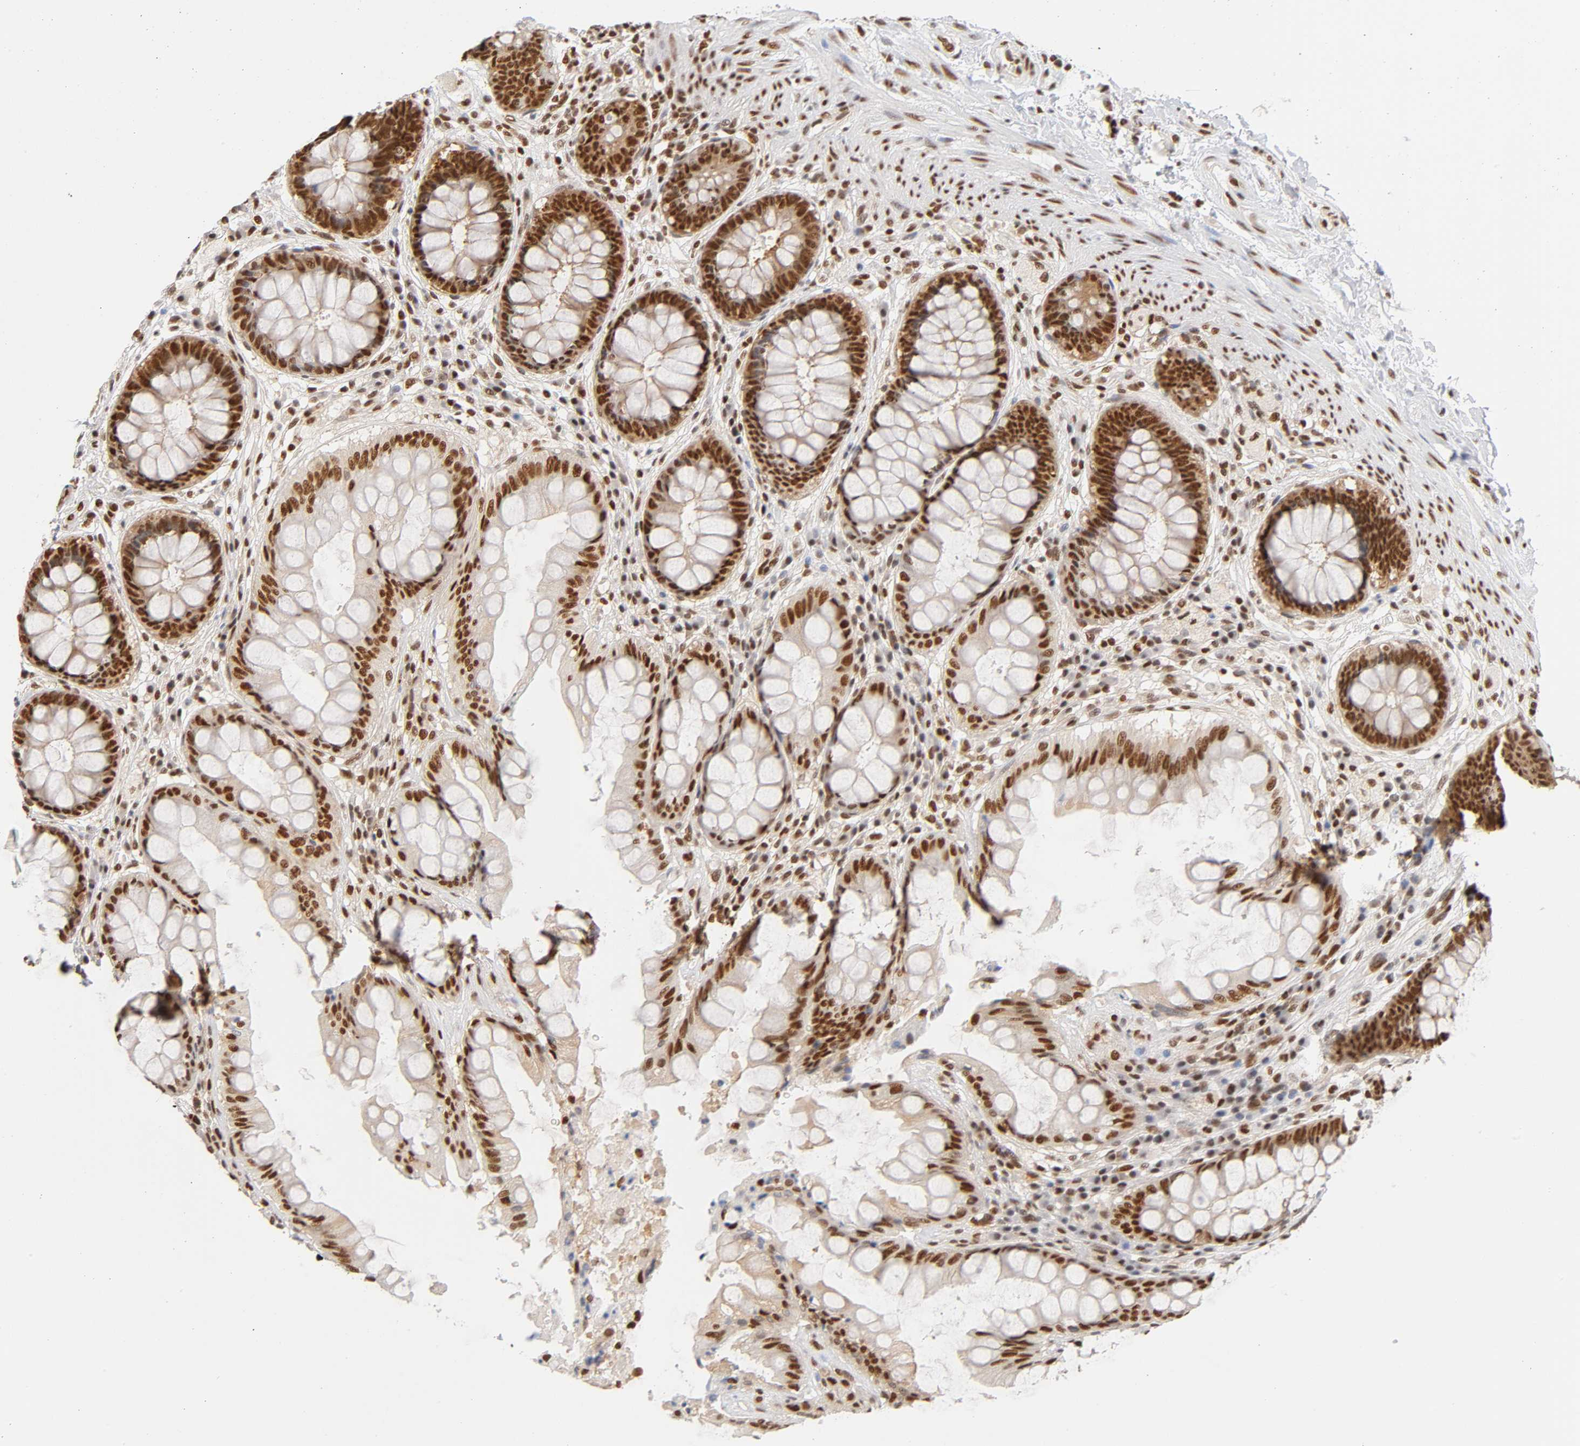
{"staining": {"intensity": "strong", "quantity": ">75%", "location": "nuclear"}, "tissue": "rectum", "cell_type": "Glandular cells", "image_type": "normal", "snomed": [{"axis": "morphology", "description": "Normal tissue, NOS"}, {"axis": "topography", "description": "Rectum"}], "caption": "Protein expression analysis of benign rectum displays strong nuclear positivity in about >75% of glandular cells.", "gene": "ILKAP", "patient": {"sex": "female", "age": 46}}